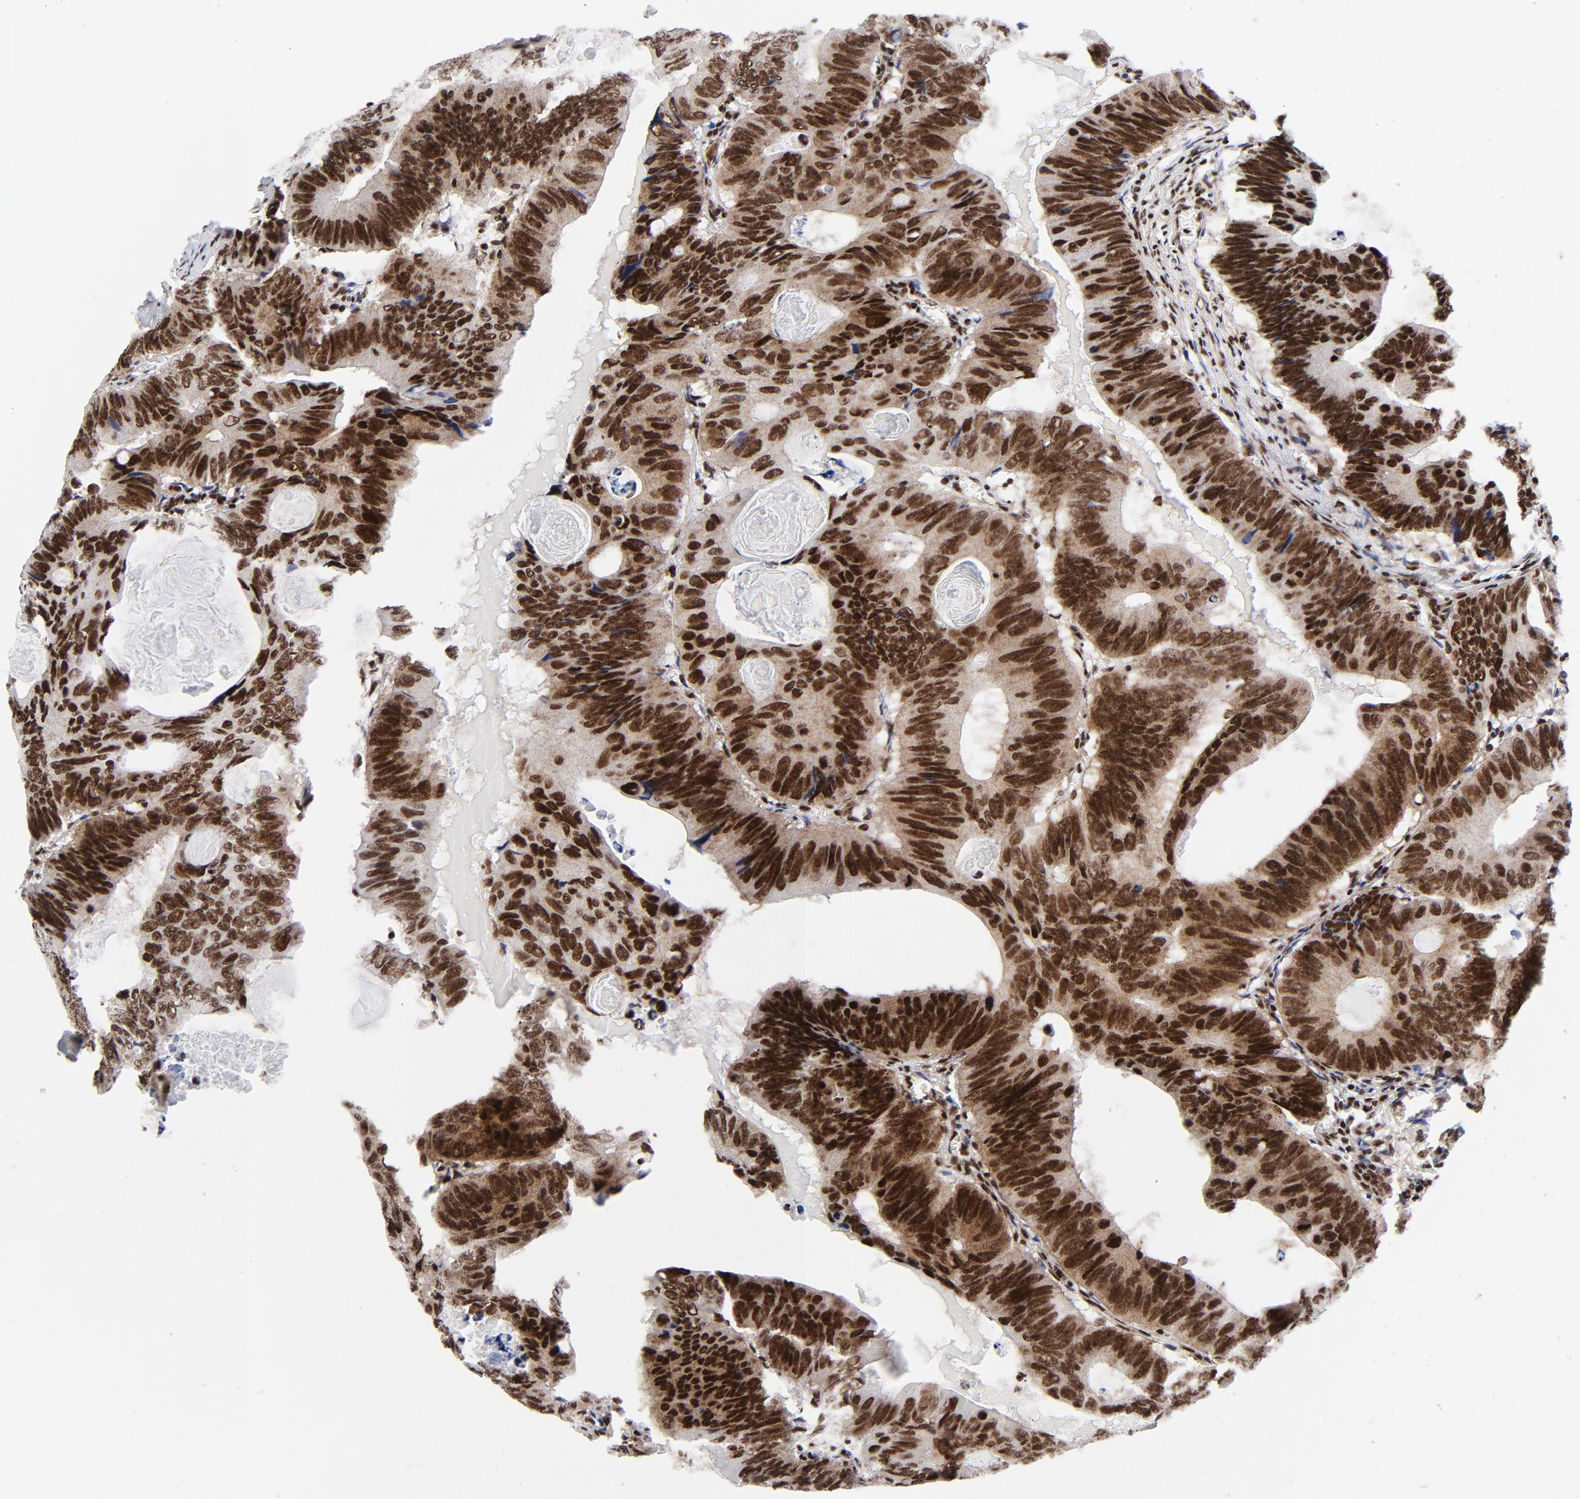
{"staining": {"intensity": "strong", "quantity": ">75%", "location": "nuclear"}, "tissue": "colorectal cancer", "cell_type": "Tumor cells", "image_type": "cancer", "snomed": [{"axis": "morphology", "description": "Adenocarcinoma, NOS"}, {"axis": "topography", "description": "Colon"}], "caption": "This histopathology image exhibits immunohistochemistry (IHC) staining of human colorectal cancer, with high strong nuclear staining in approximately >75% of tumor cells.", "gene": "NFYB", "patient": {"sex": "female", "age": 55}}